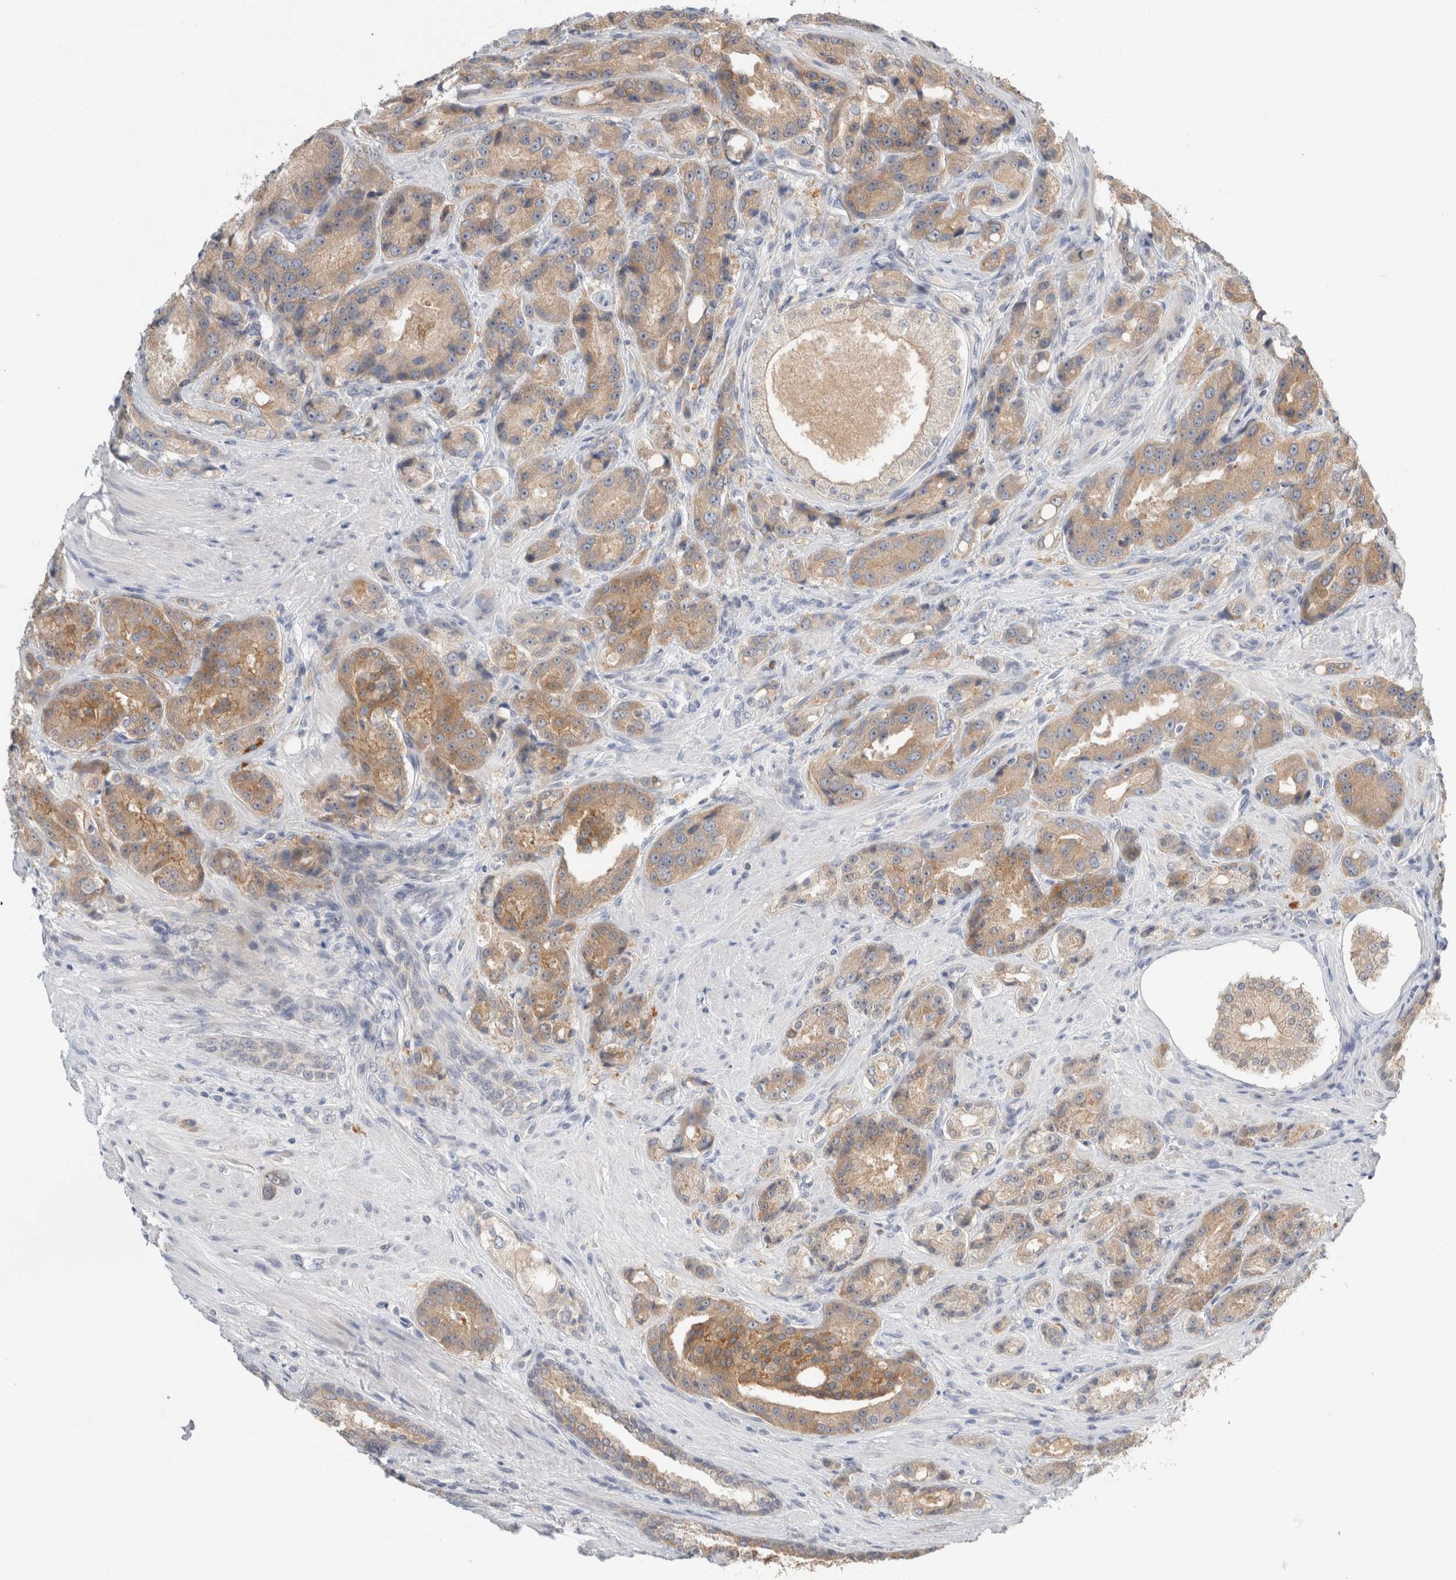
{"staining": {"intensity": "moderate", "quantity": ">75%", "location": "cytoplasmic/membranous"}, "tissue": "prostate cancer", "cell_type": "Tumor cells", "image_type": "cancer", "snomed": [{"axis": "morphology", "description": "Adenocarcinoma, High grade"}, {"axis": "topography", "description": "Prostate"}], "caption": "This is a histology image of IHC staining of prostate cancer (high-grade adenocarcinoma), which shows moderate staining in the cytoplasmic/membranous of tumor cells.", "gene": "NEDD4L", "patient": {"sex": "male", "age": 60}}